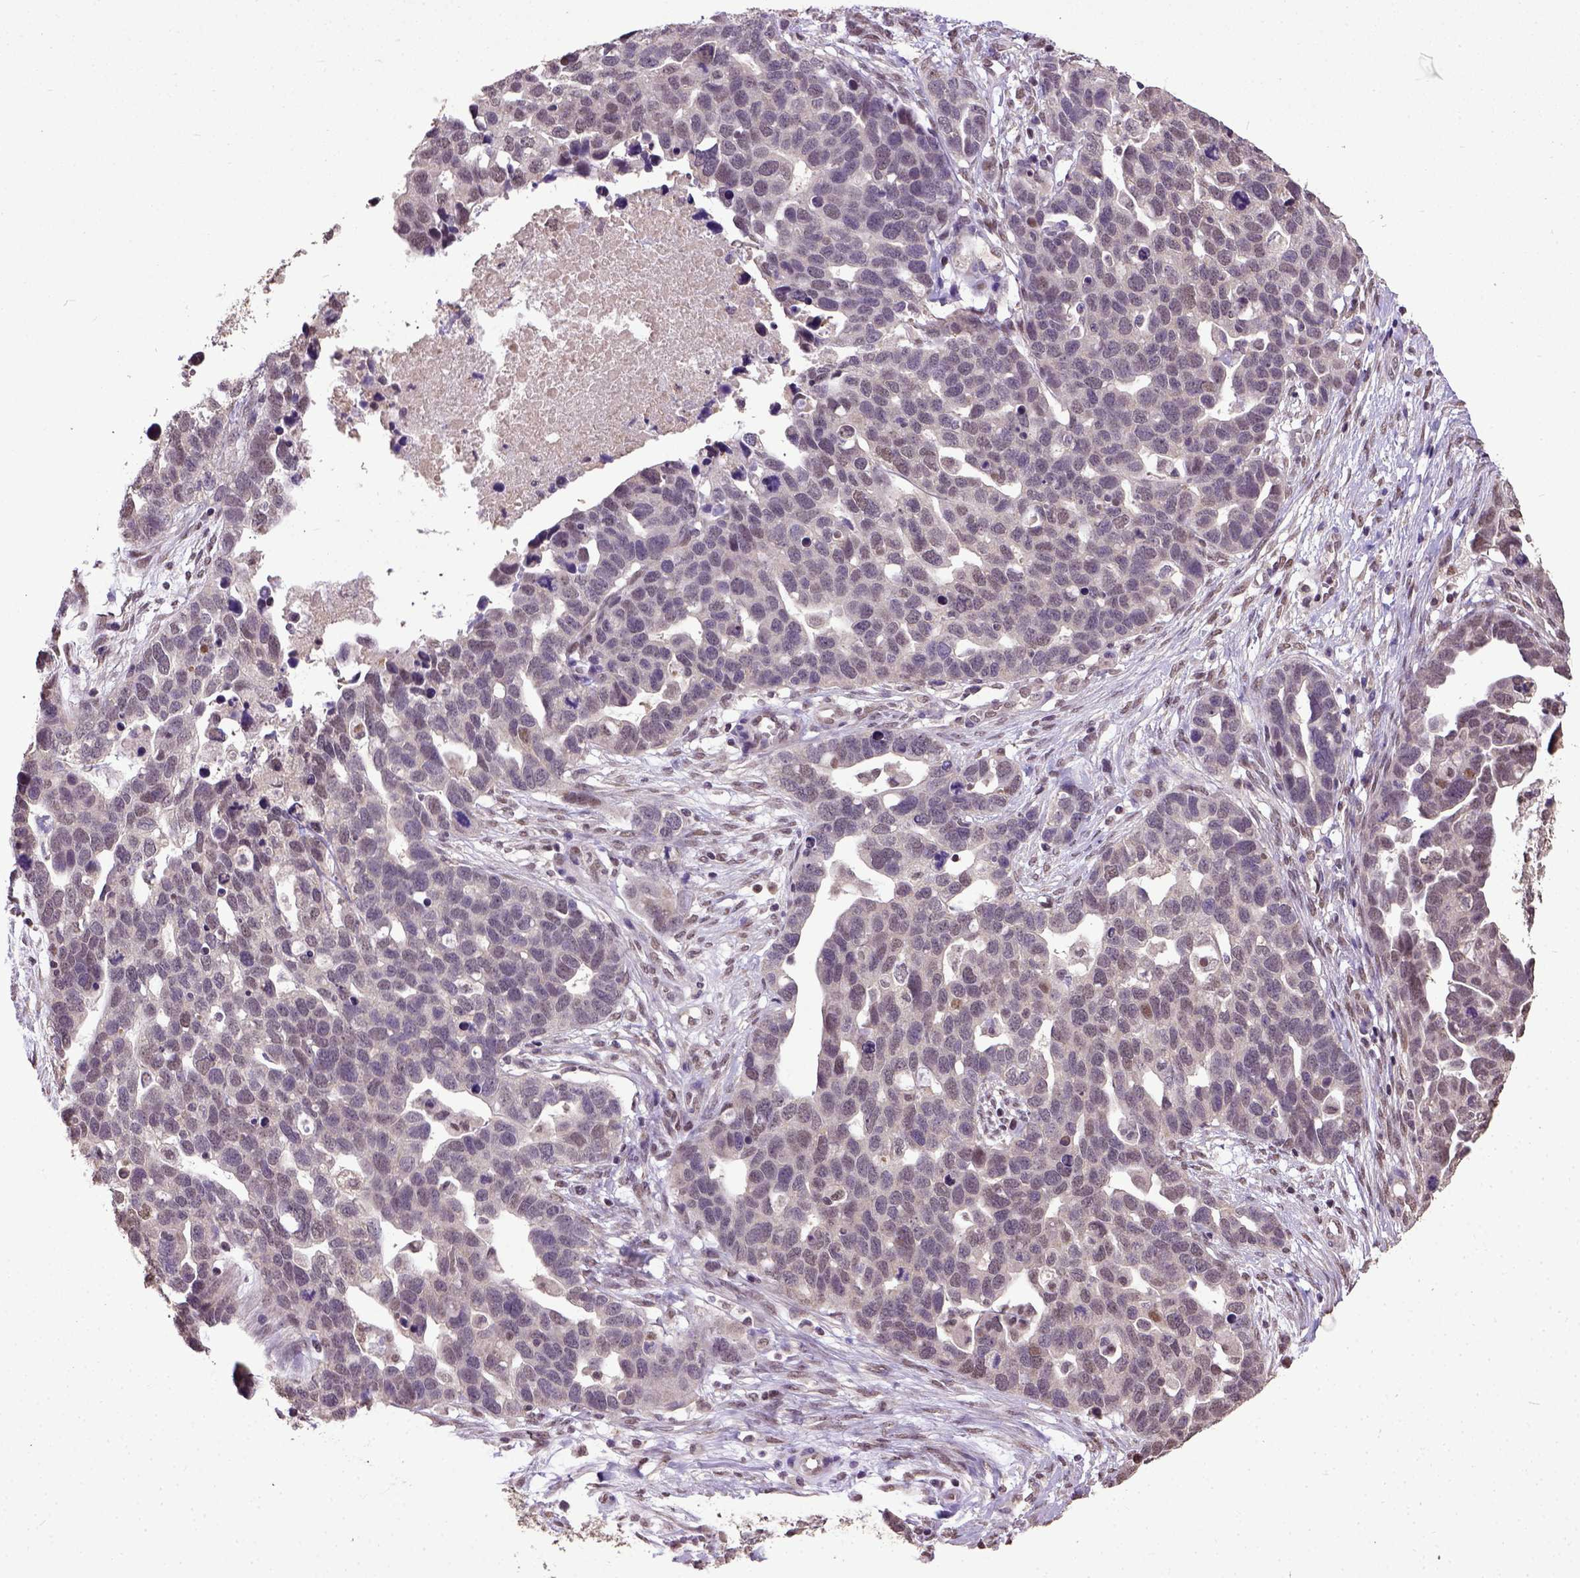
{"staining": {"intensity": "moderate", "quantity": "<25%", "location": "cytoplasmic/membranous"}, "tissue": "ovarian cancer", "cell_type": "Tumor cells", "image_type": "cancer", "snomed": [{"axis": "morphology", "description": "Cystadenocarcinoma, serous, NOS"}, {"axis": "topography", "description": "Ovary"}], "caption": "Immunohistochemical staining of ovarian serous cystadenocarcinoma displays low levels of moderate cytoplasmic/membranous protein staining in about <25% of tumor cells. (brown staining indicates protein expression, while blue staining denotes nuclei).", "gene": "UBA3", "patient": {"sex": "female", "age": 54}}